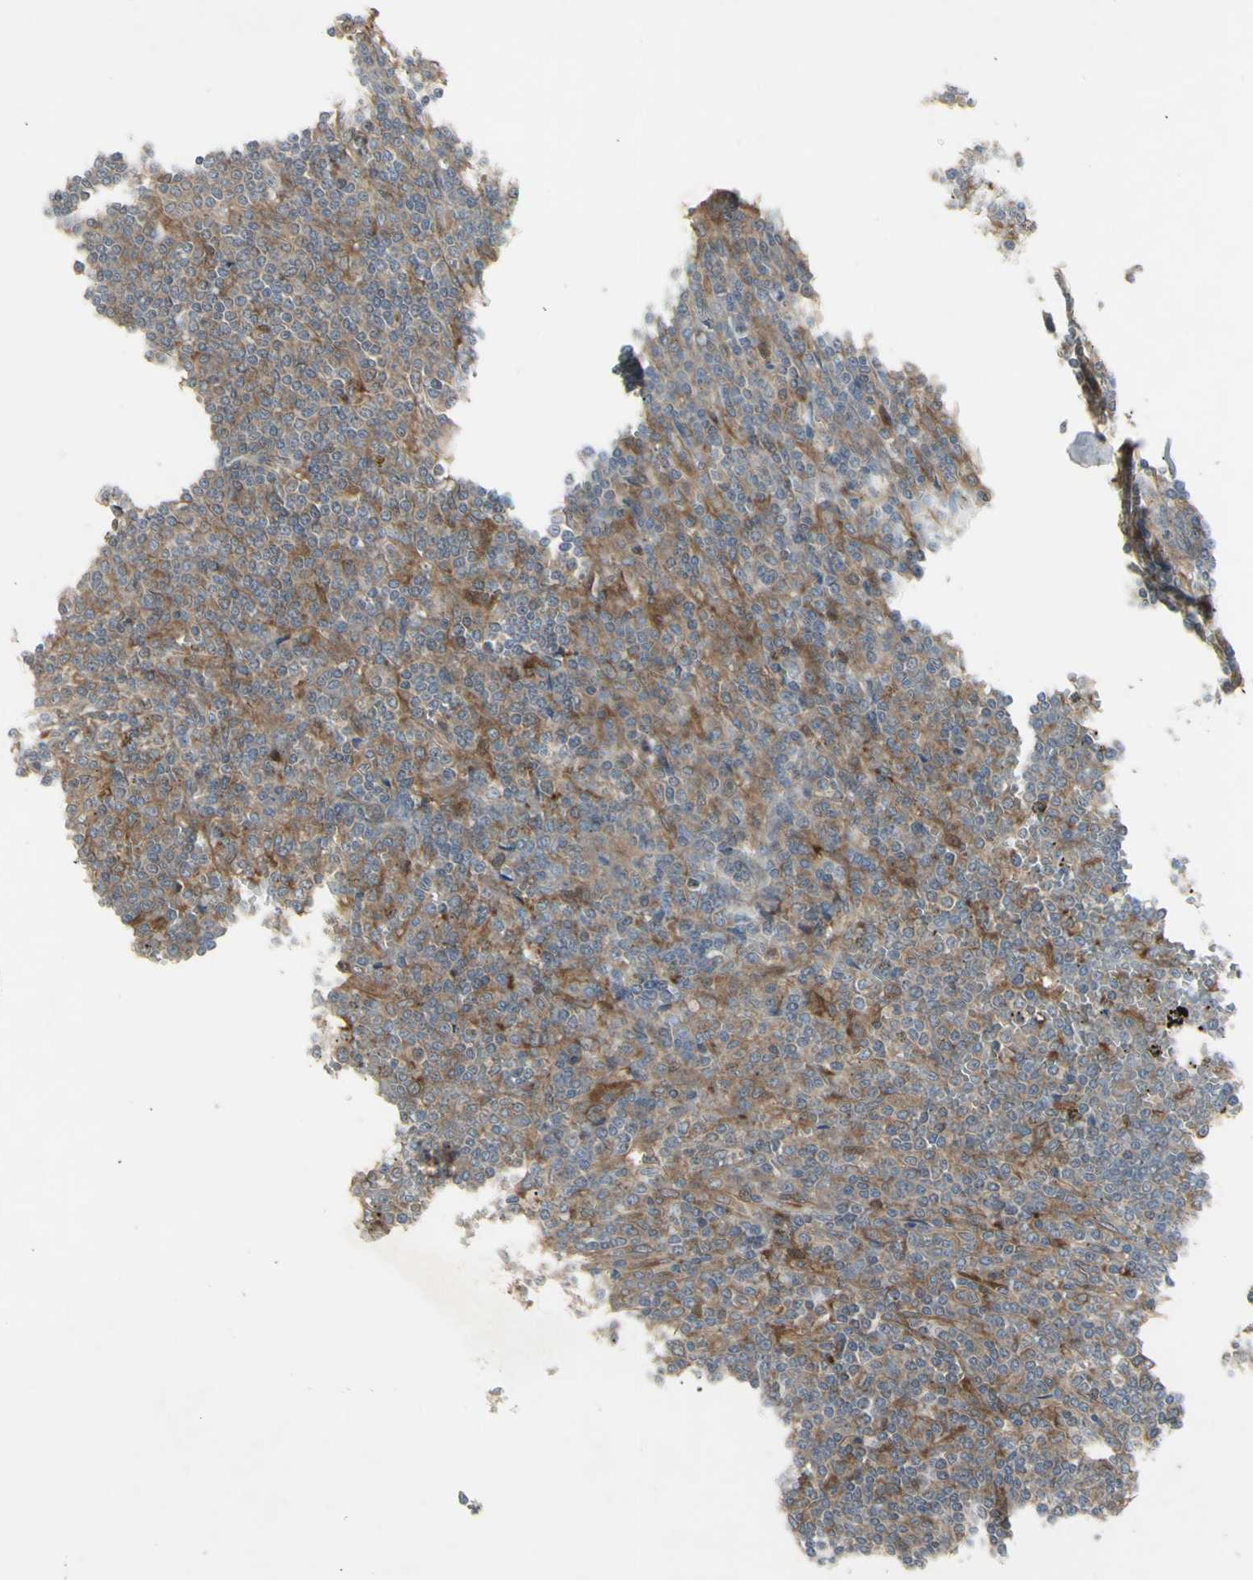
{"staining": {"intensity": "moderate", "quantity": ">75%", "location": "cytoplasmic/membranous"}, "tissue": "lymphoma", "cell_type": "Tumor cells", "image_type": "cancer", "snomed": [{"axis": "morphology", "description": "Malignant lymphoma, non-Hodgkin's type, Low grade"}, {"axis": "topography", "description": "Spleen"}], "caption": "Immunohistochemical staining of human lymphoma displays medium levels of moderate cytoplasmic/membranous positivity in about >75% of tumor cells.", "gene": "CHURC1-FNTB", "patient": {"sex": "female", "age": 19}}